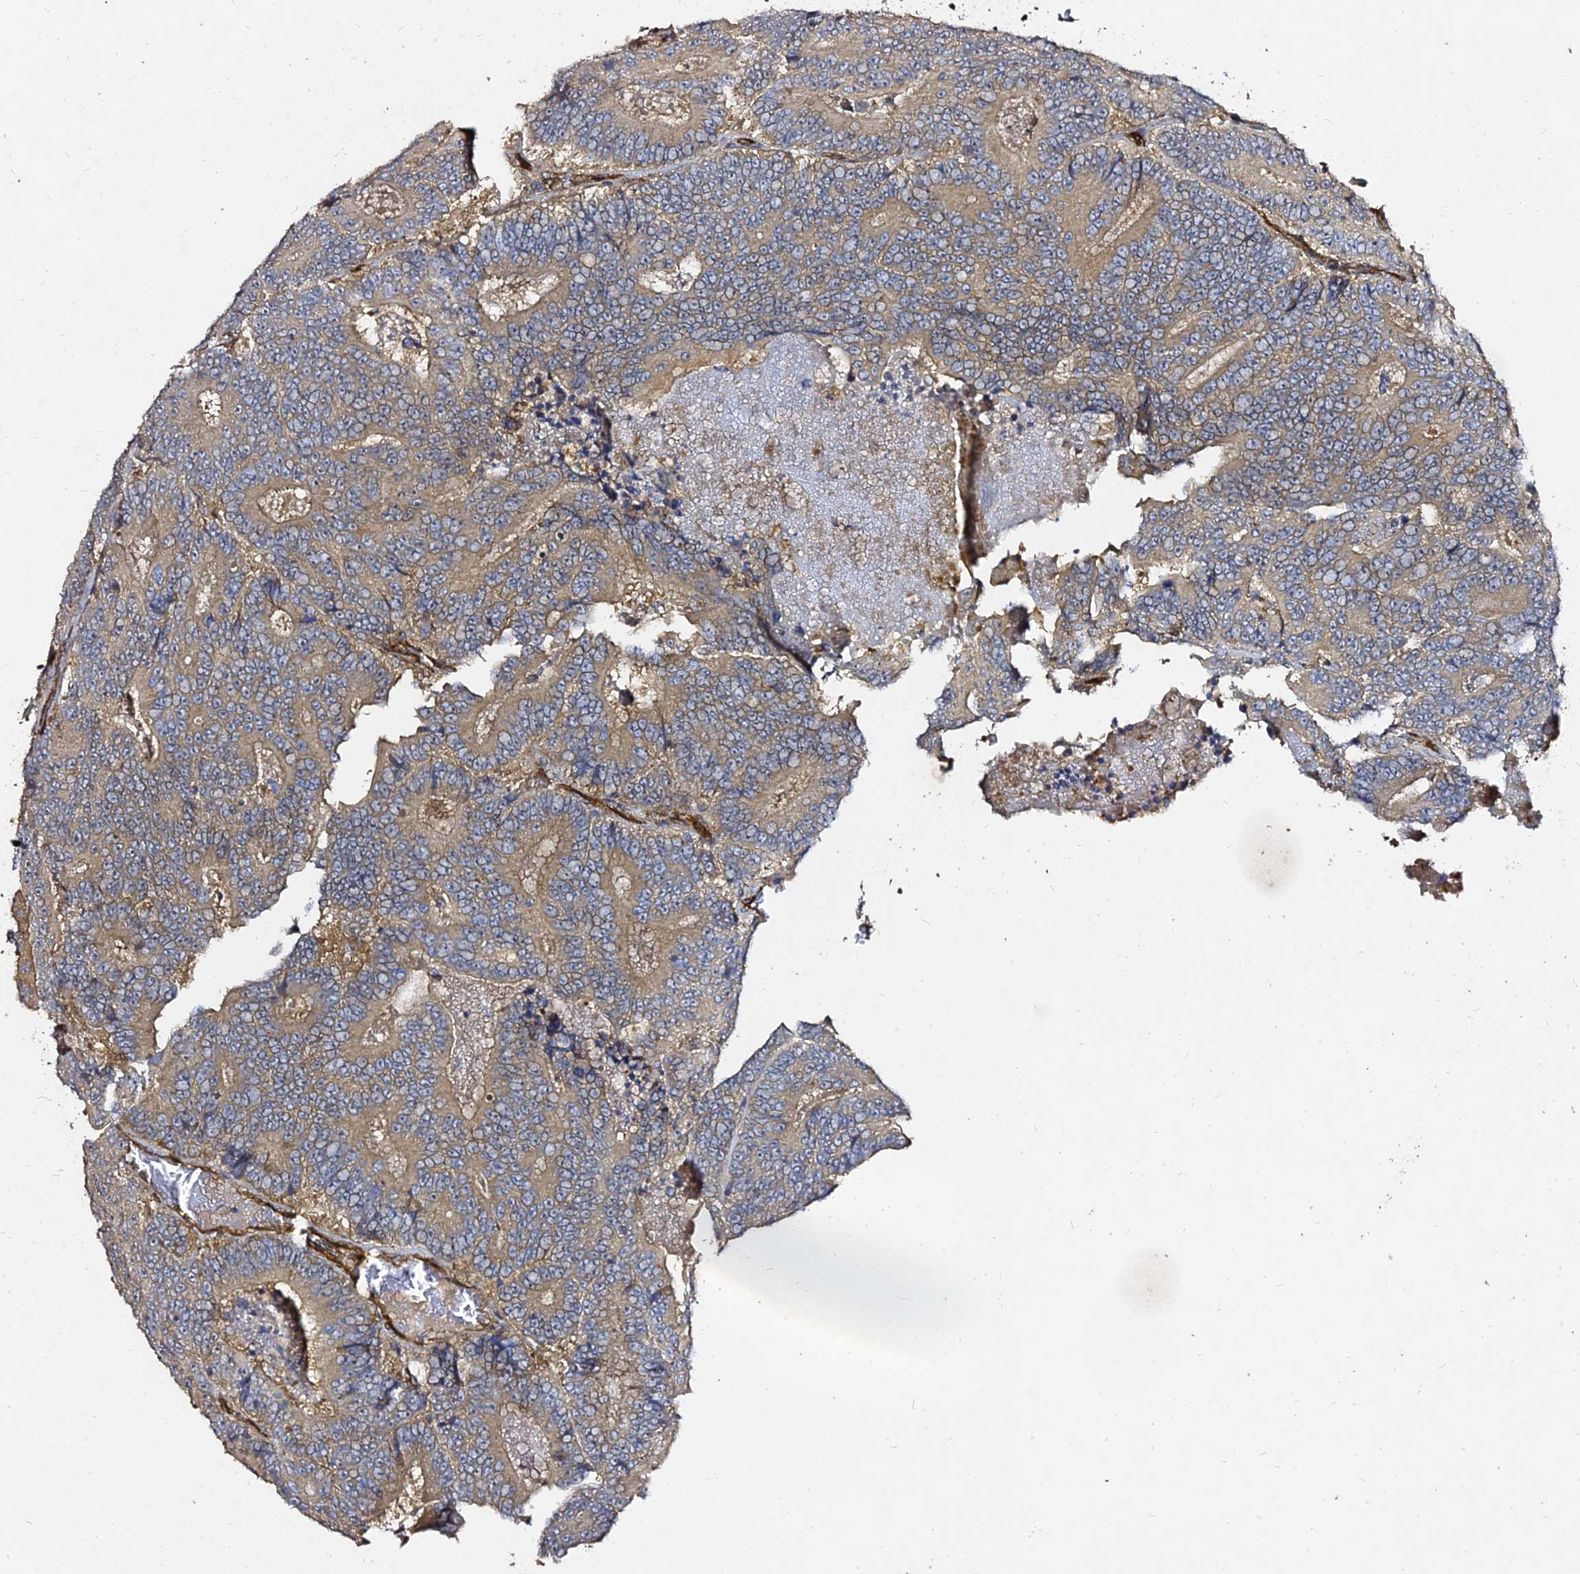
{"staining": {"intensity": "moderate", "quantity": ">75%", "location": "cytoplasmic/membranous"}, "tissue": "colorectal cancer", "cell_type": "Tumor cells", "image_type": "cancer", "snomed": [{"axis": "morphology", "description": "Adenocarcinoma, NOS"}, {"axis": "topography", "description": "Colon"}], "caption": "The immunohistochemical stain highlights moderate cytoplasmic/membranous positivity in tumor cells of colorectal cancer (adenocarcinoma) tissue.", "gene": "GRTP1", "patient": {"sex": "male", "age": 83}}